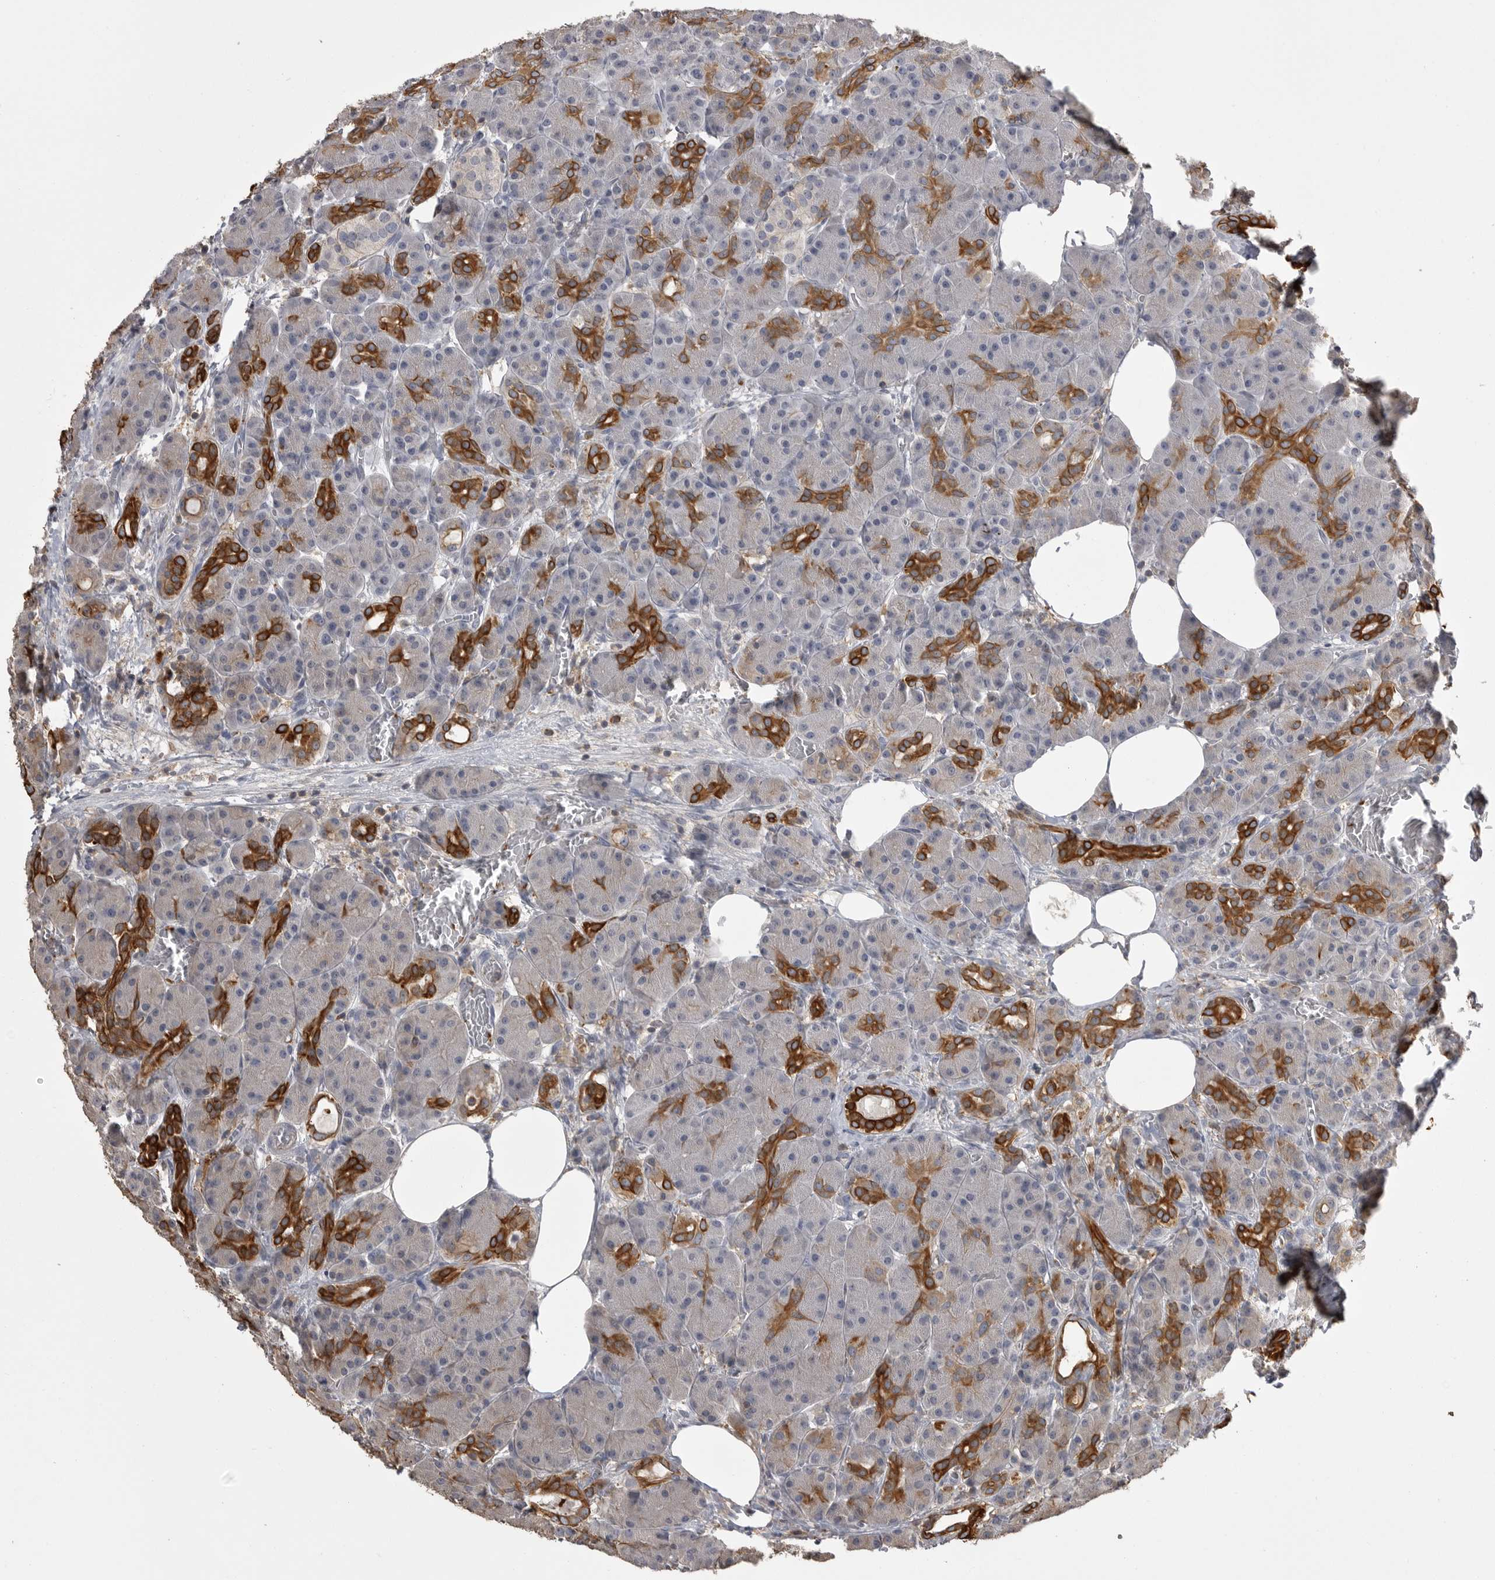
{"staining": {"intensity": "strong", "quantity": "<25%", "location": "cytoplasmic/membranous"}, "tissue": "pancreas", "cell_type": "Exocrine glandular cells", "image_type": "normal", "snomed": [{"axis": "morphology", "description": "Normal tissue, NOS"}, {"axis": "topography", "description": "Pancreas"}], "caption": "There is medium levels of strong cytoplasmic/membranous expression in exocrine glandular cells of unremarkable pancreas, as demonstrated by immunohistochemical staining (brown color).", "gene": "CMTM6", "patient": {"sex": "male", "age": 63}}